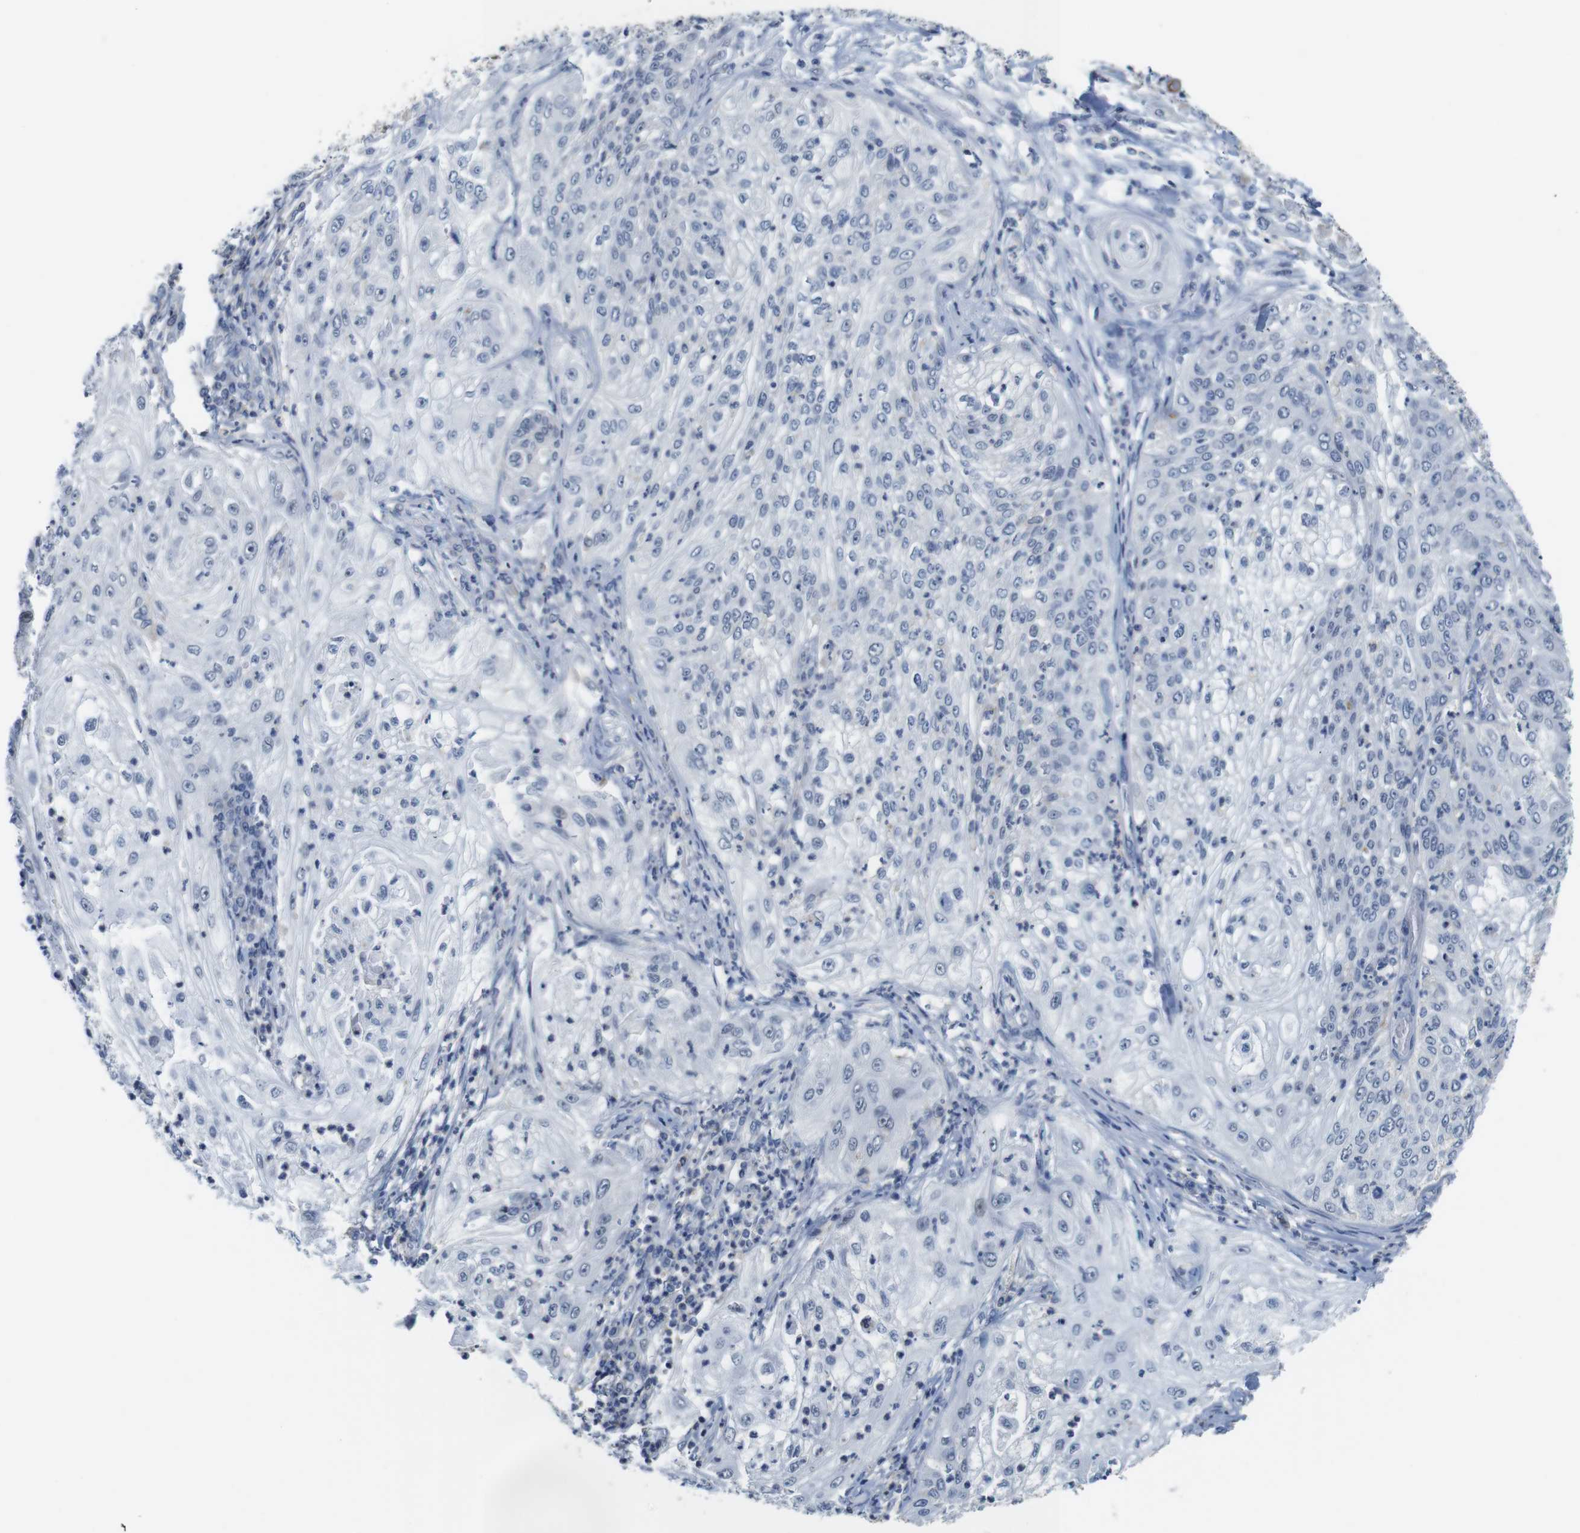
{"staining": {"intensity": "negative", "quantity": "none", "location": "none"}, "tissue": "lung cancer", "cell_type": "Tumor cells", "image_type": "cancer", "snomed": [{"axis": "morphology", "description": "Inflammation, NOS"}, {"axis": "morphology", "description": "Squamous cell carcinoma, NOS"}, {"axis": "topography", "description": "Lymph node"}, {"axis": "topography", "description": "Soft tissue"}, {"axis": "topography", "description": "Lung"}], "caption": "This image is of lung cancer (squamous cell carcinoma) stained with immunohistochemistry to label a protein in brown with the nuclei are counter-stained blue. There is no staining in tumor cells.", "gene": "OTOF", "patient": {"sex": "male", "age": 66}}